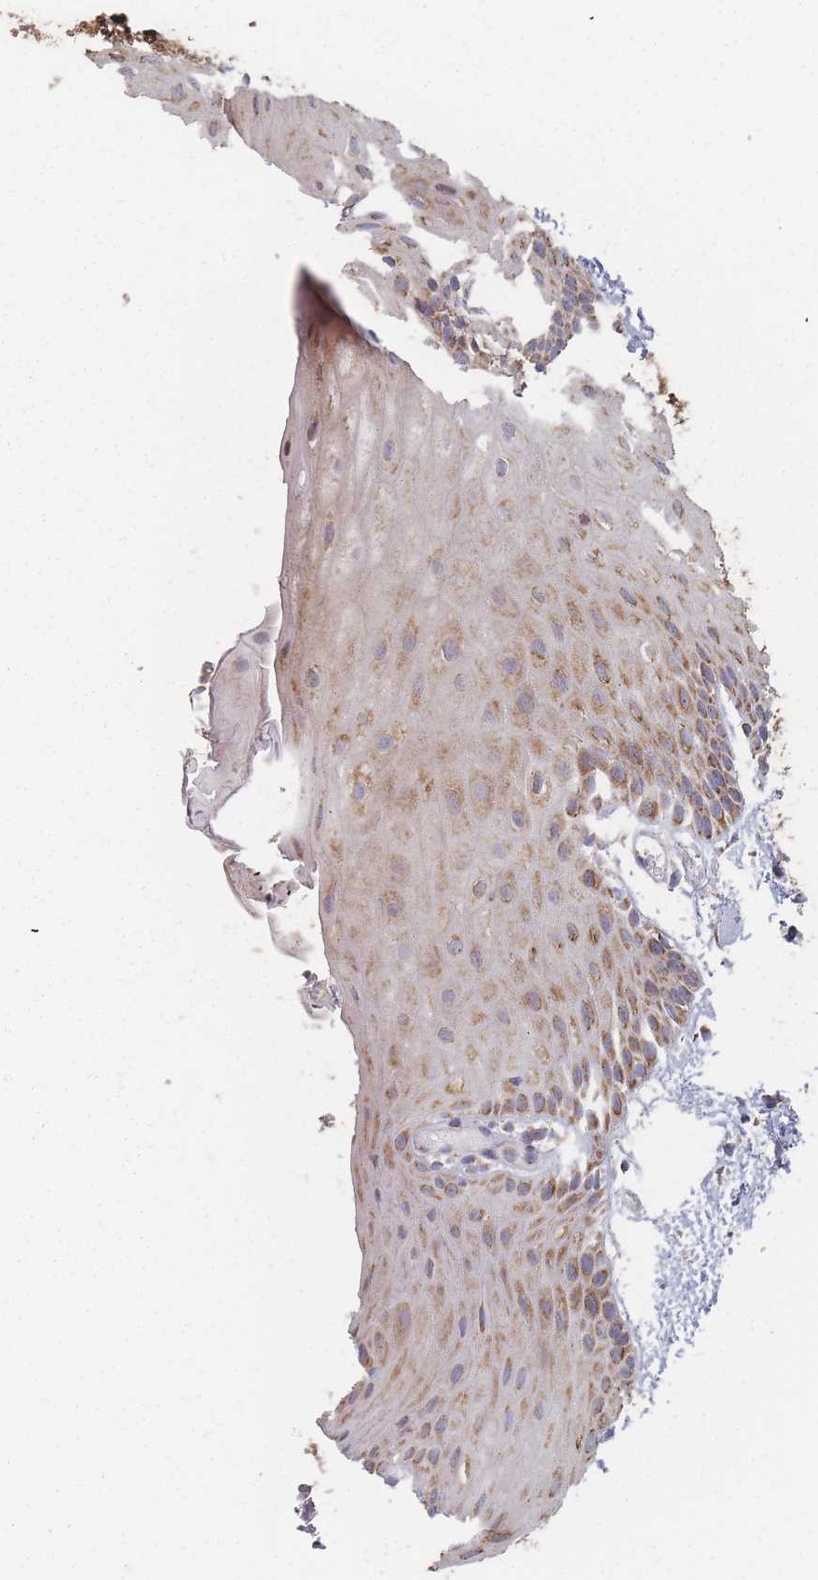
{"staining": {"intensity": "moderate", "quantity": ">75%", "location": "cytoplasmic/membranous"}, "tissue": "oral mucosa", "cell_type": "Squamous epithelial cells", "image_type": "normal", "snomed": [{"axis": "morphology", "description": "Normal tissue, NOS"}, {"axis": "topography", "description": "Oral tissue"}], "caption": "Protein analysis of unremarkable oral mucosa displays moderate cytoplasmic/membranous staining in about >75% of squamous epithelial cells.", "gene": "PSMB3", "patient": {"sex": "female", "age": 67}}